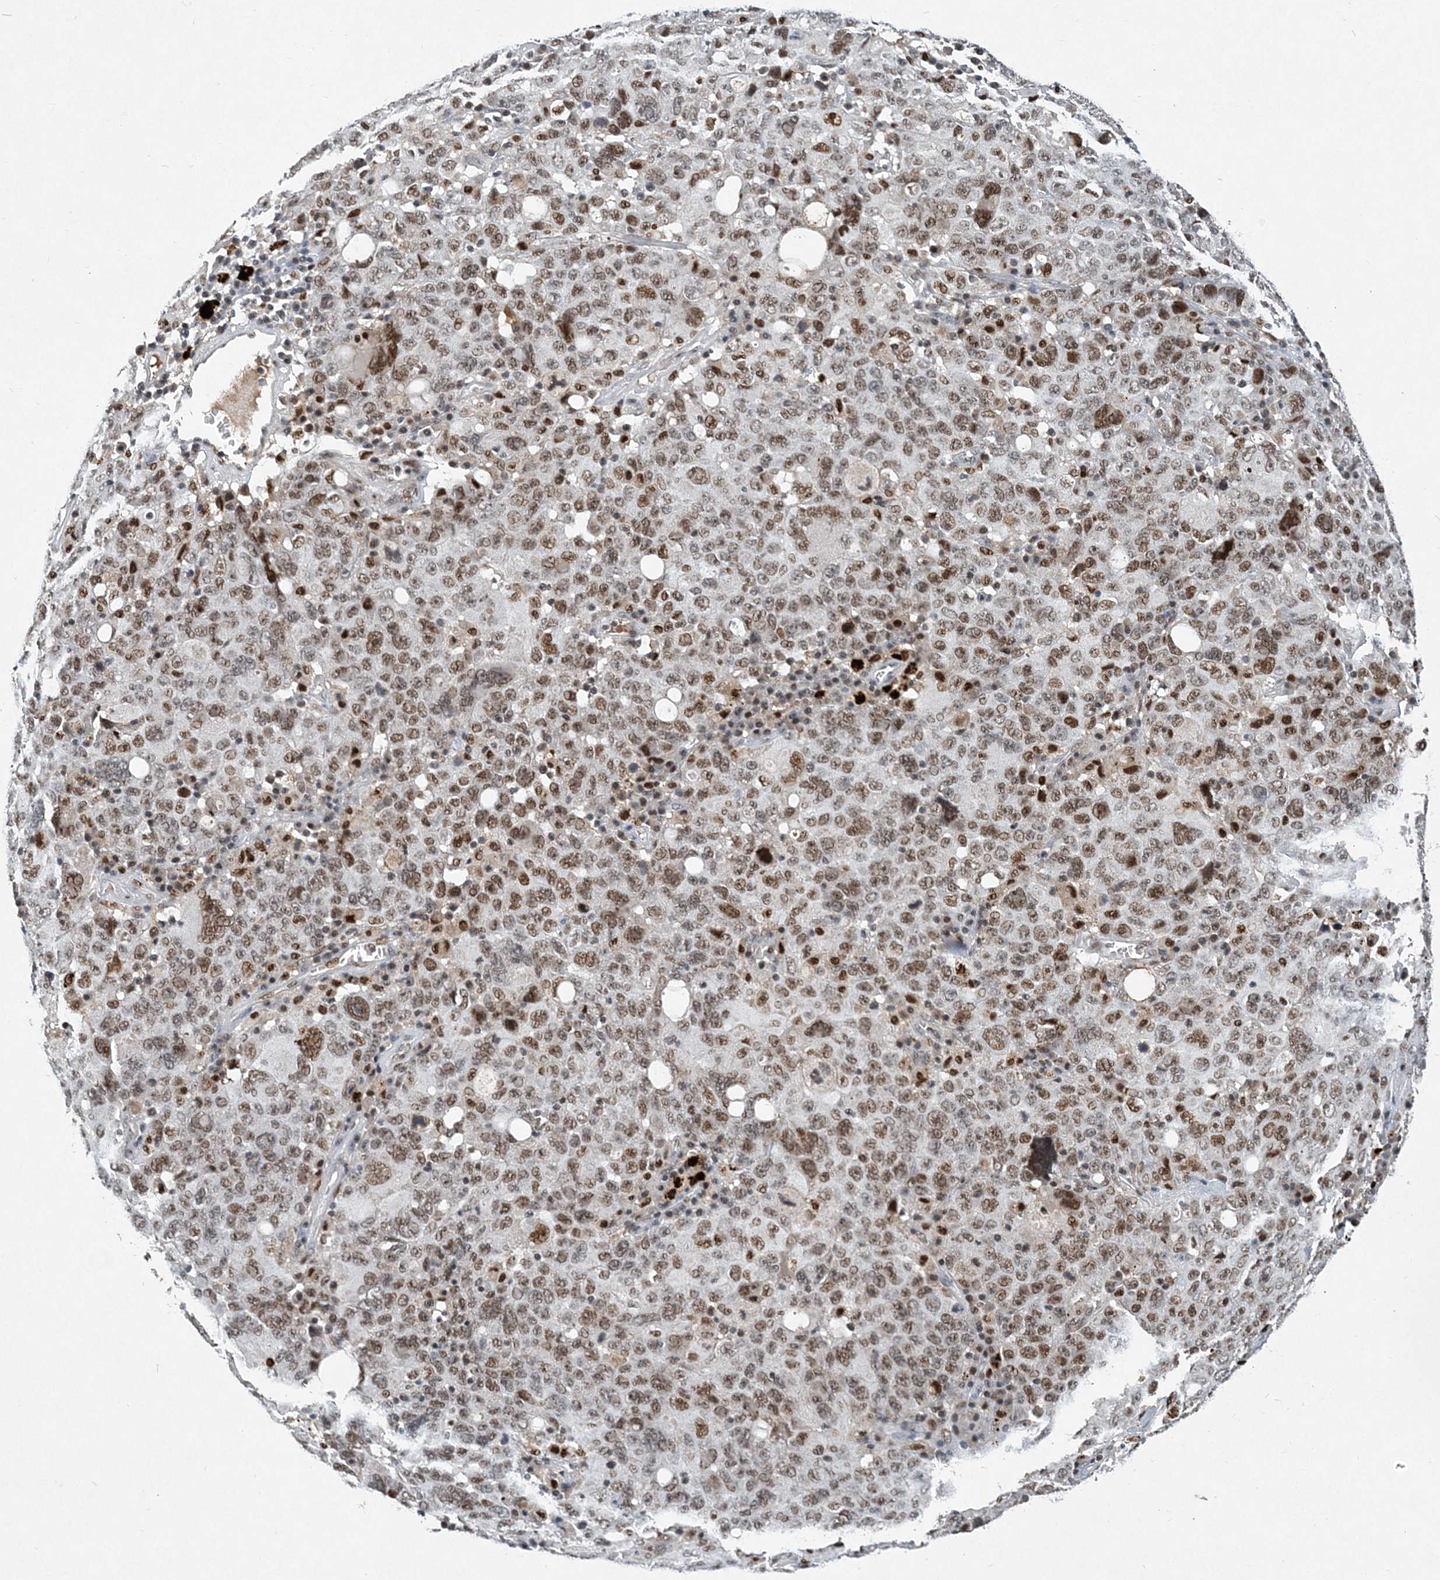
{"staining": {"intensity": "moderate", "quantity": ">75%", "location": "nuclear"}, "tissue": "ovarian cancer", "cell_type": "Tumor cells", "image_type": "cancer", "snomed": [{"axis": "morphology", "description": "Carcinoma, endometroid"}, {"axis": "topography", "description": "Ovary"}], "caption": "A brown stain shows moderate nuclear staining of a protein in ovarian endometroid carcinoma tumor cells.", "gene": "KPNA4", "patient": {"sex": "female", "age": 62}}